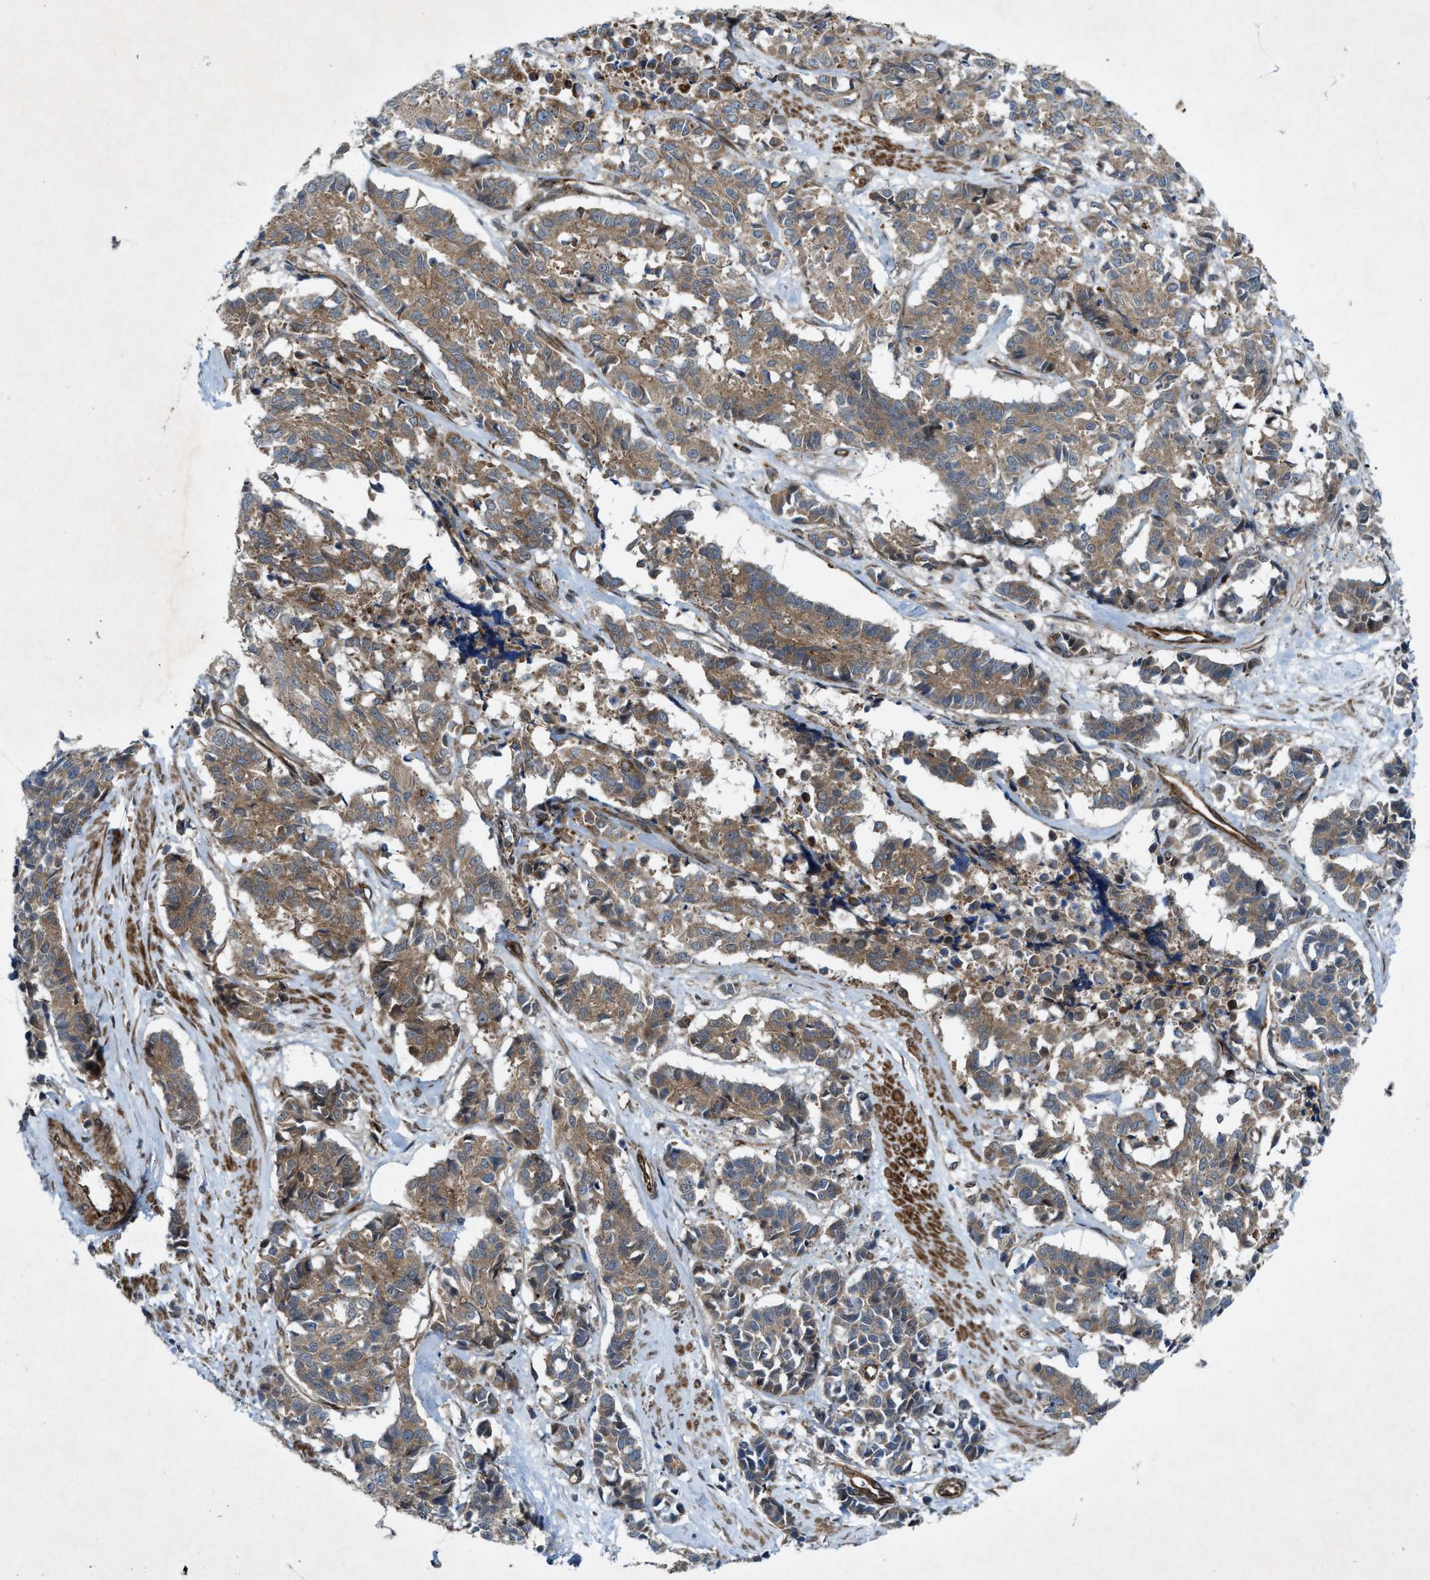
{"staining": {"intensity": "moderate", "quantity": ">75%", "location": "cytoplasmic/membranous"}, "tissue": "cervical cancer", "cell_type": "Tumor cells", "image_type": "cancer", "snomed": [{"axis": "morphology", "description": "Squamous cell carcinoma, NOS"}, {"axis": "topography", "description": "Cervix"}], "caption": "Tumor cells reveal medium levels of moderate cytoplasmic/membranous expression in about >75% of cells in cervical cancer (squamous cell carcinoma).", "gene": "URGCP", "patient": {"sex": "female", "age": 35}}